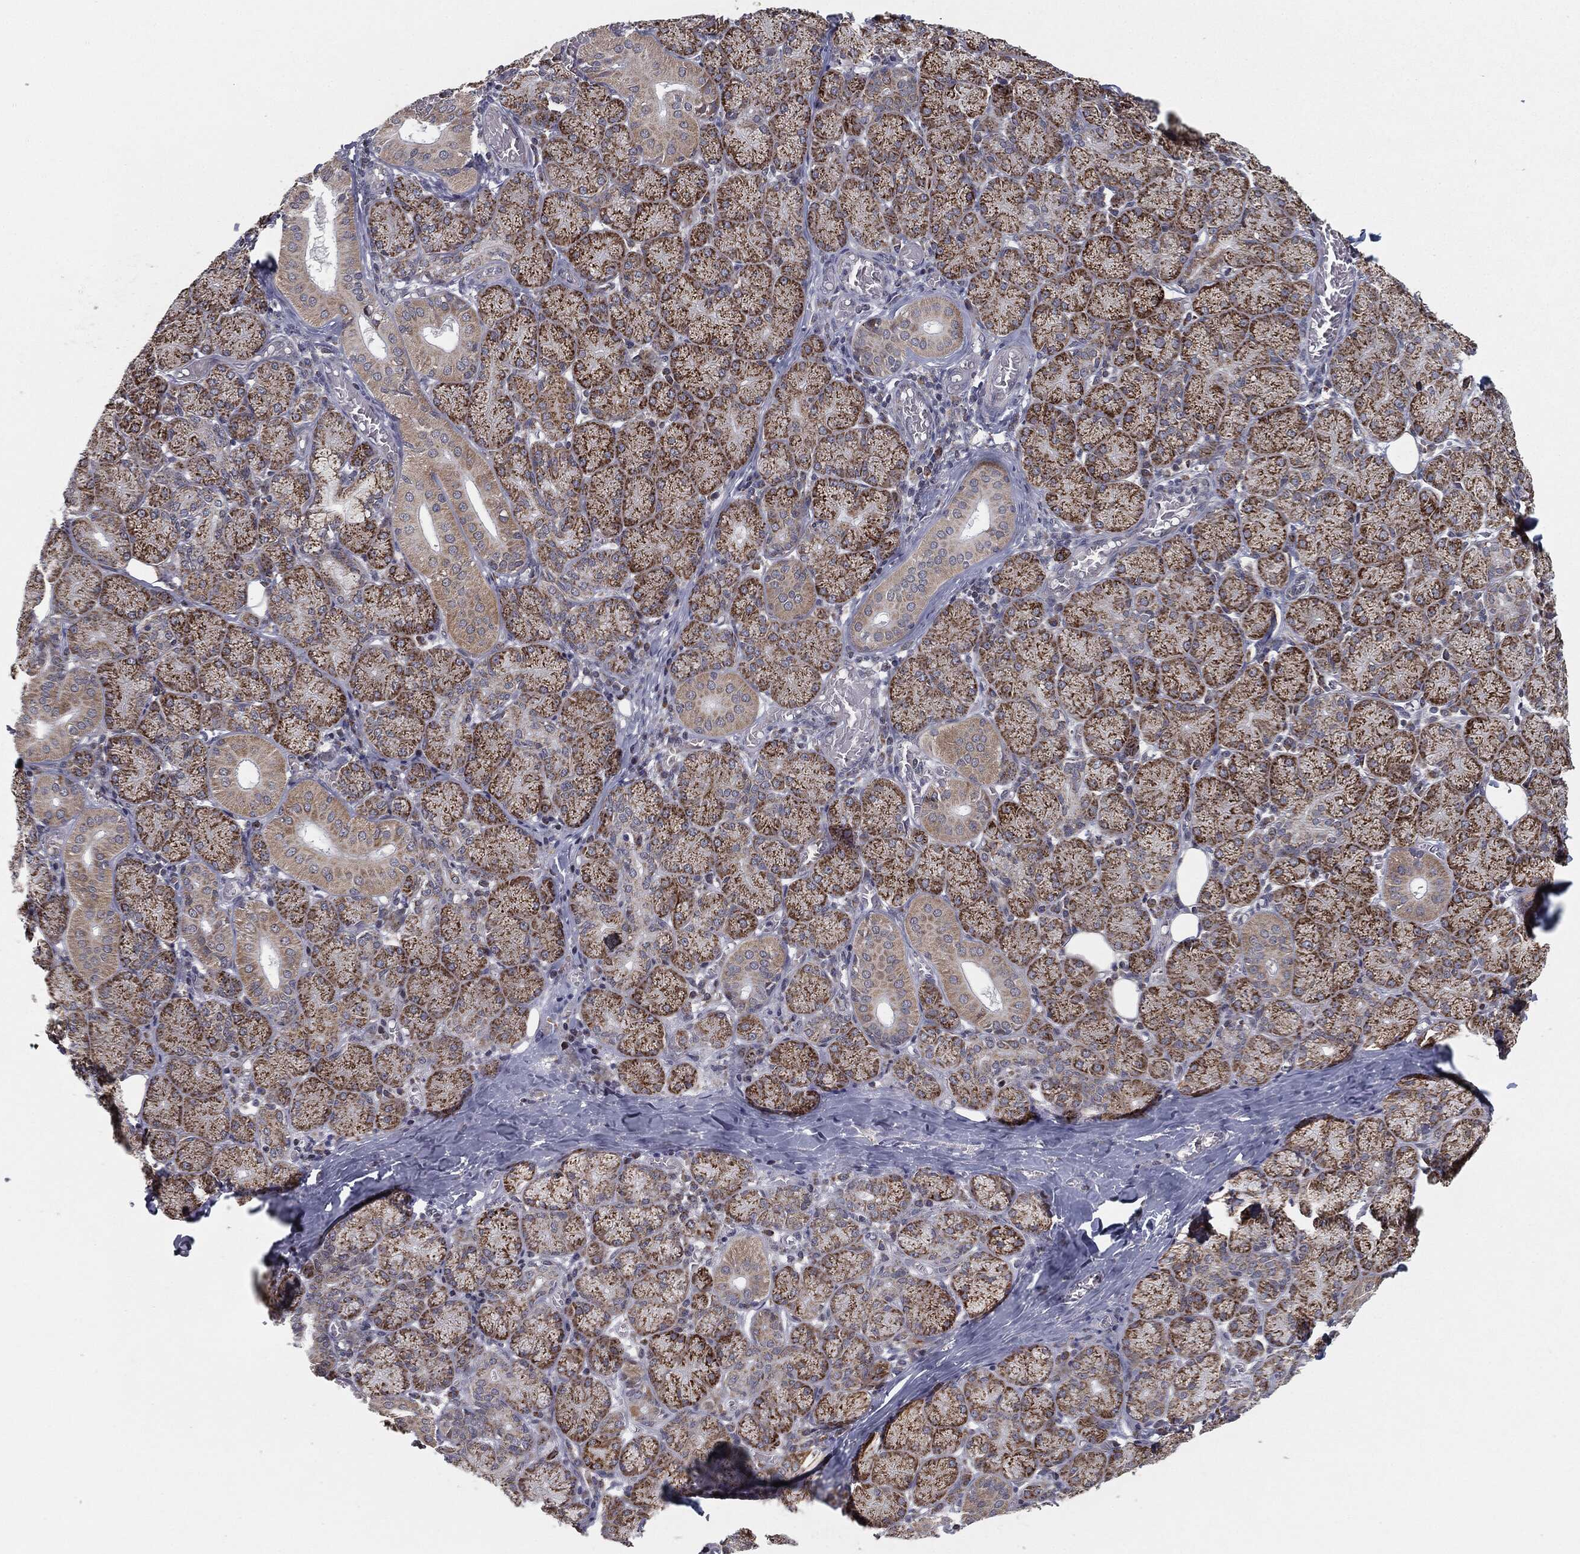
{"staining": {"intensity": "strong", "quantity": ">75%", "location": "cytoplasmic/membranous"}, "tissue": "salivary gland", "cell_type": "Glandular cells", "image_type": "normal", "snomed": [{"axis": "morphology", "description": "Normal tissue, NOS"}, {"axis": "topography", "description": "Salivary gland"}, {"axis": "topography", "description": "Peripheral nerve tissue"}], "caption": "The micrograph displays immunohistochemical staining of benign salivary gland. There is strong cytoplasmic/membranous staining is appreciated in about >75% of glandular cells. (IHC, brightfield microscopy, high magnification).", "gene": "CHCHD2", "patient": {"sex": "female", "age": 24}}